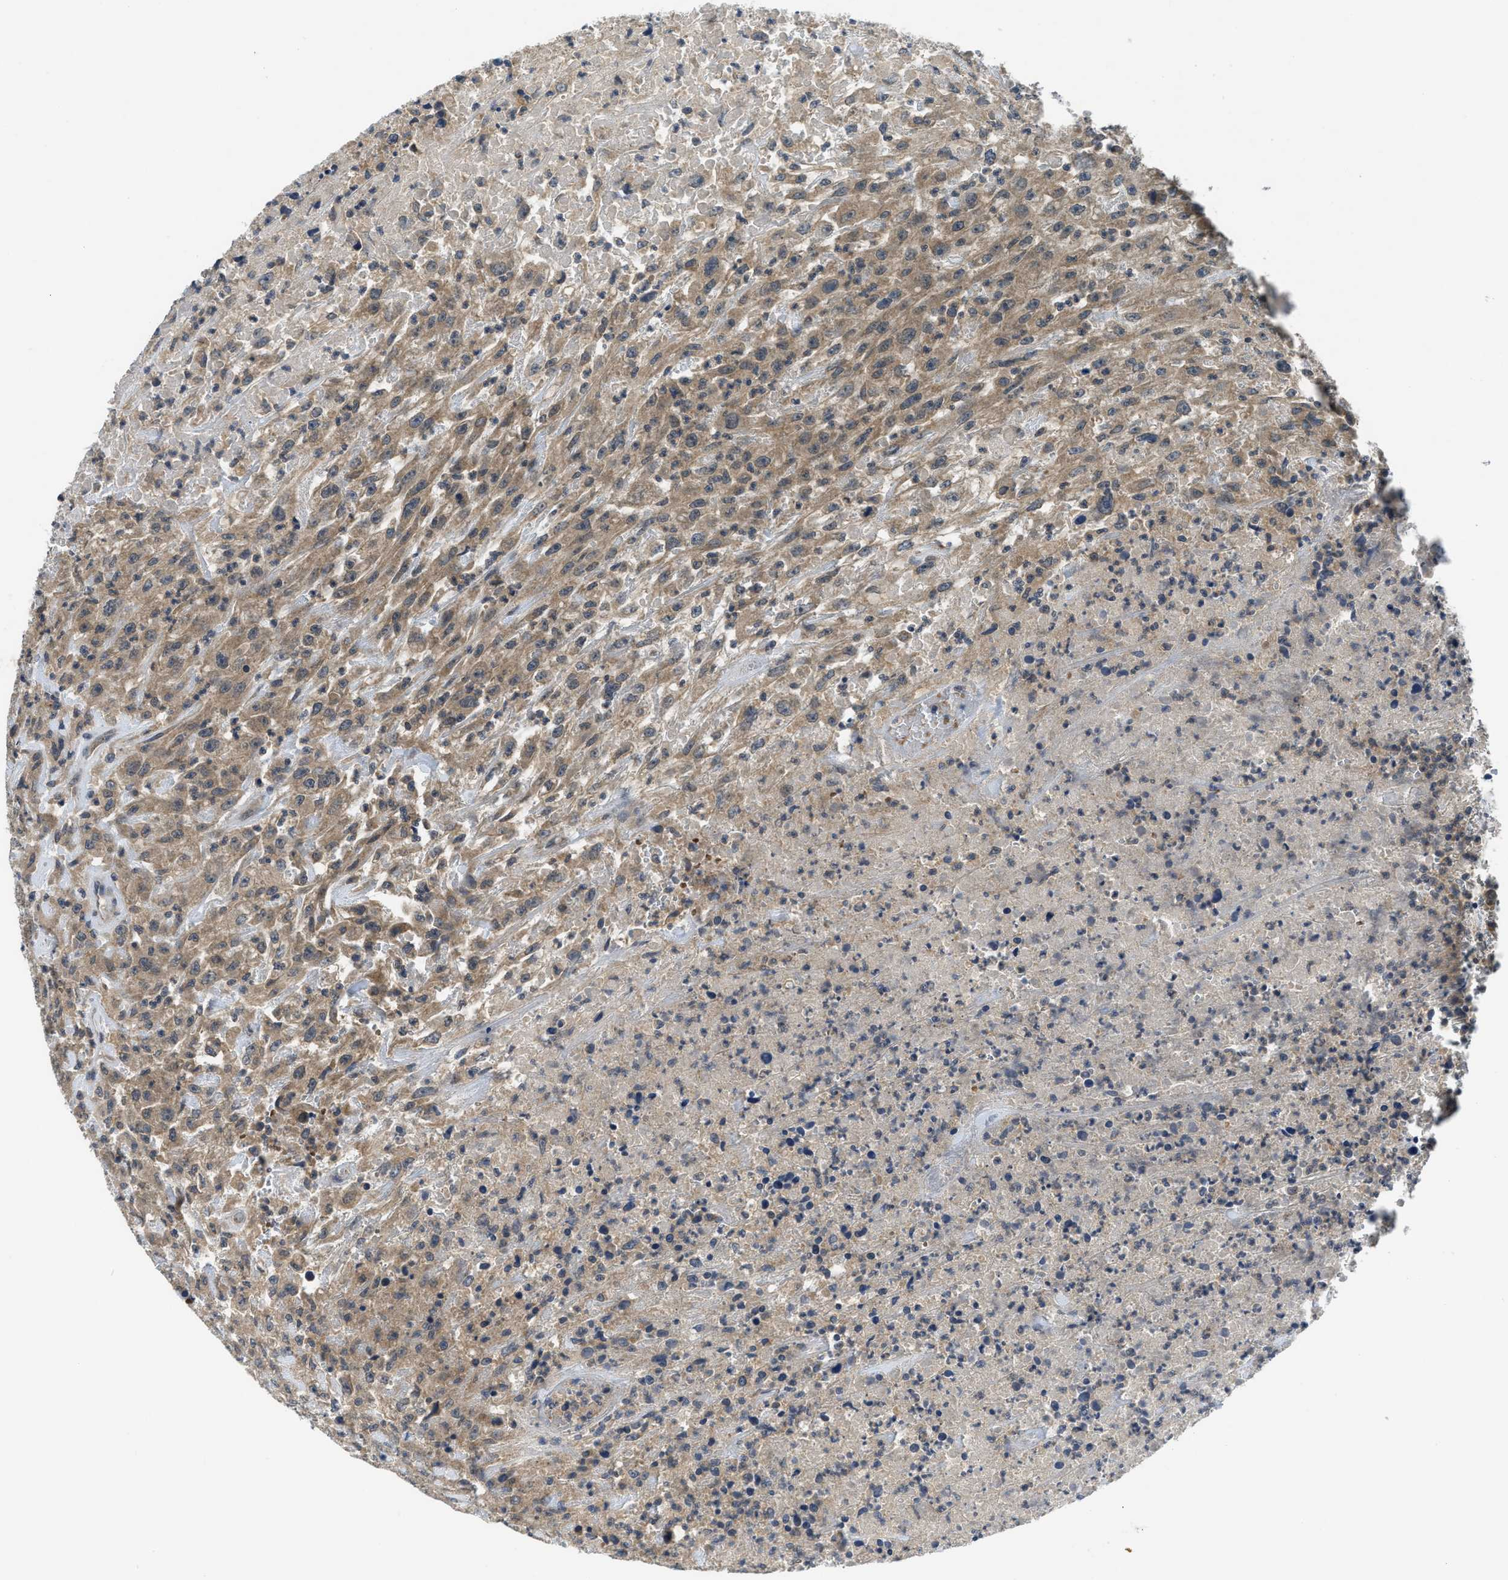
{"staining": {"intensity": "moderate", "quantity": ">75%", "location": "cytoplasmic/membranous"}, "tissue": "urothelial cancer", "cell_type": "Tumor cells", "image_type": "cancer", "snomed": [{"axis": "morphology", "description": "Urothelial carcinoma, High grade"}, {"axis": "topography", "description": "Urinary bladder"}], "caption": "Immunohistochemistry (IHC) of urothelial carcinoma (high-grade) demonstrates medium levels of moderate cytoplasmic/membranous positivity in approximately >75% of tumor cells.", "gene": "PDE7A", "patient": {"sex": "male", "age": 46}}